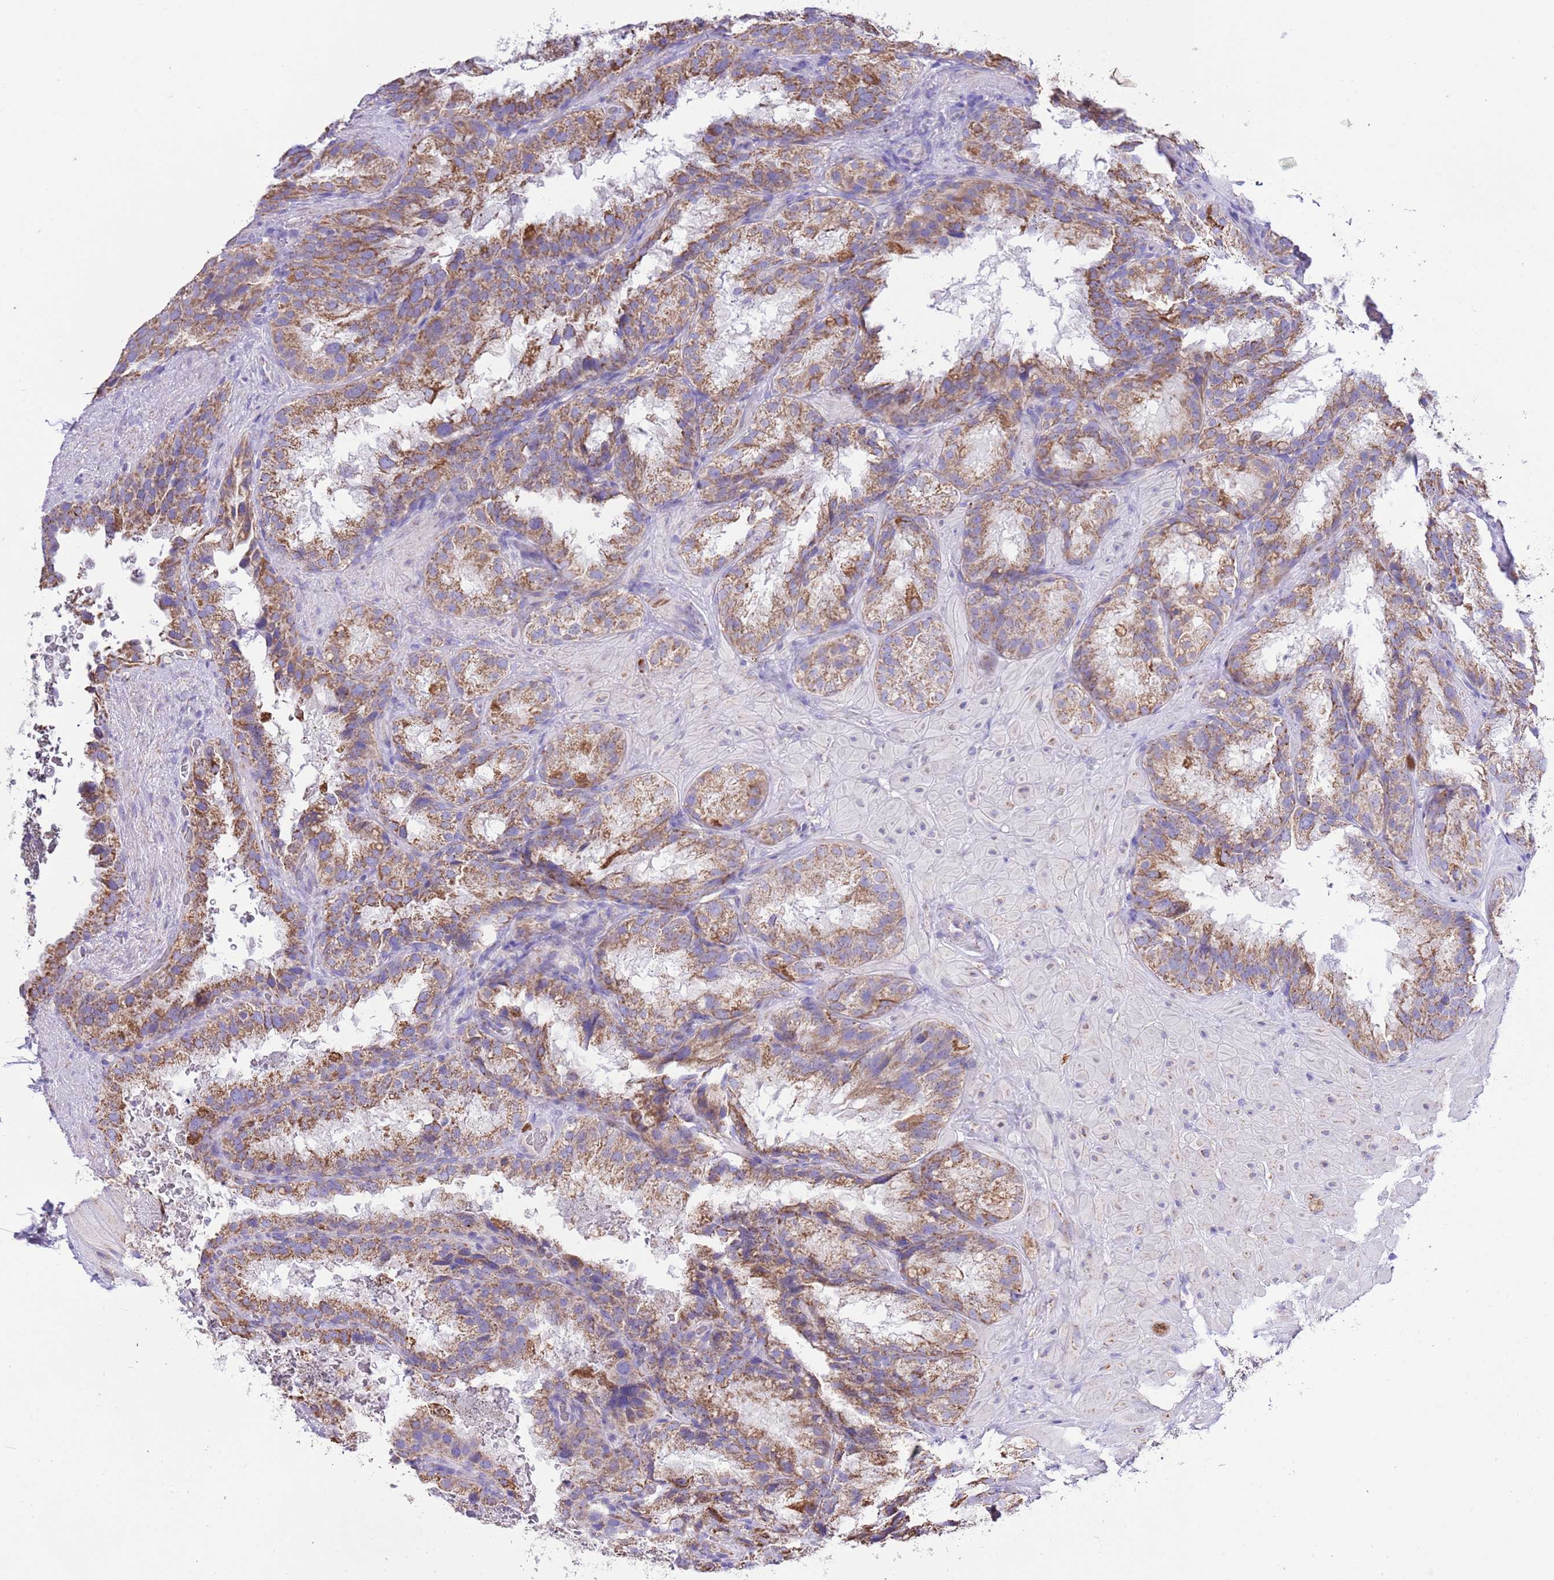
{"staining": {"intensity": "moderate", "quantity": ">75%", "location": "cytoplasmic/membranous"}, "tissue": "seminal vesicle", "cell_type": "Glandular cells", "image_type": "normal", "snomed": [{"axis": "morphology", "description": "Normal tissue, NOS"}, {"axis": "topography", "description": "Seminal veicle"}], "caption": "Human seminal vesicle stained with a protein marker shows moderate staining in glandular cells.", "gene": "TEKTIP1", "patient": {"sex": "male", "age": 58}}